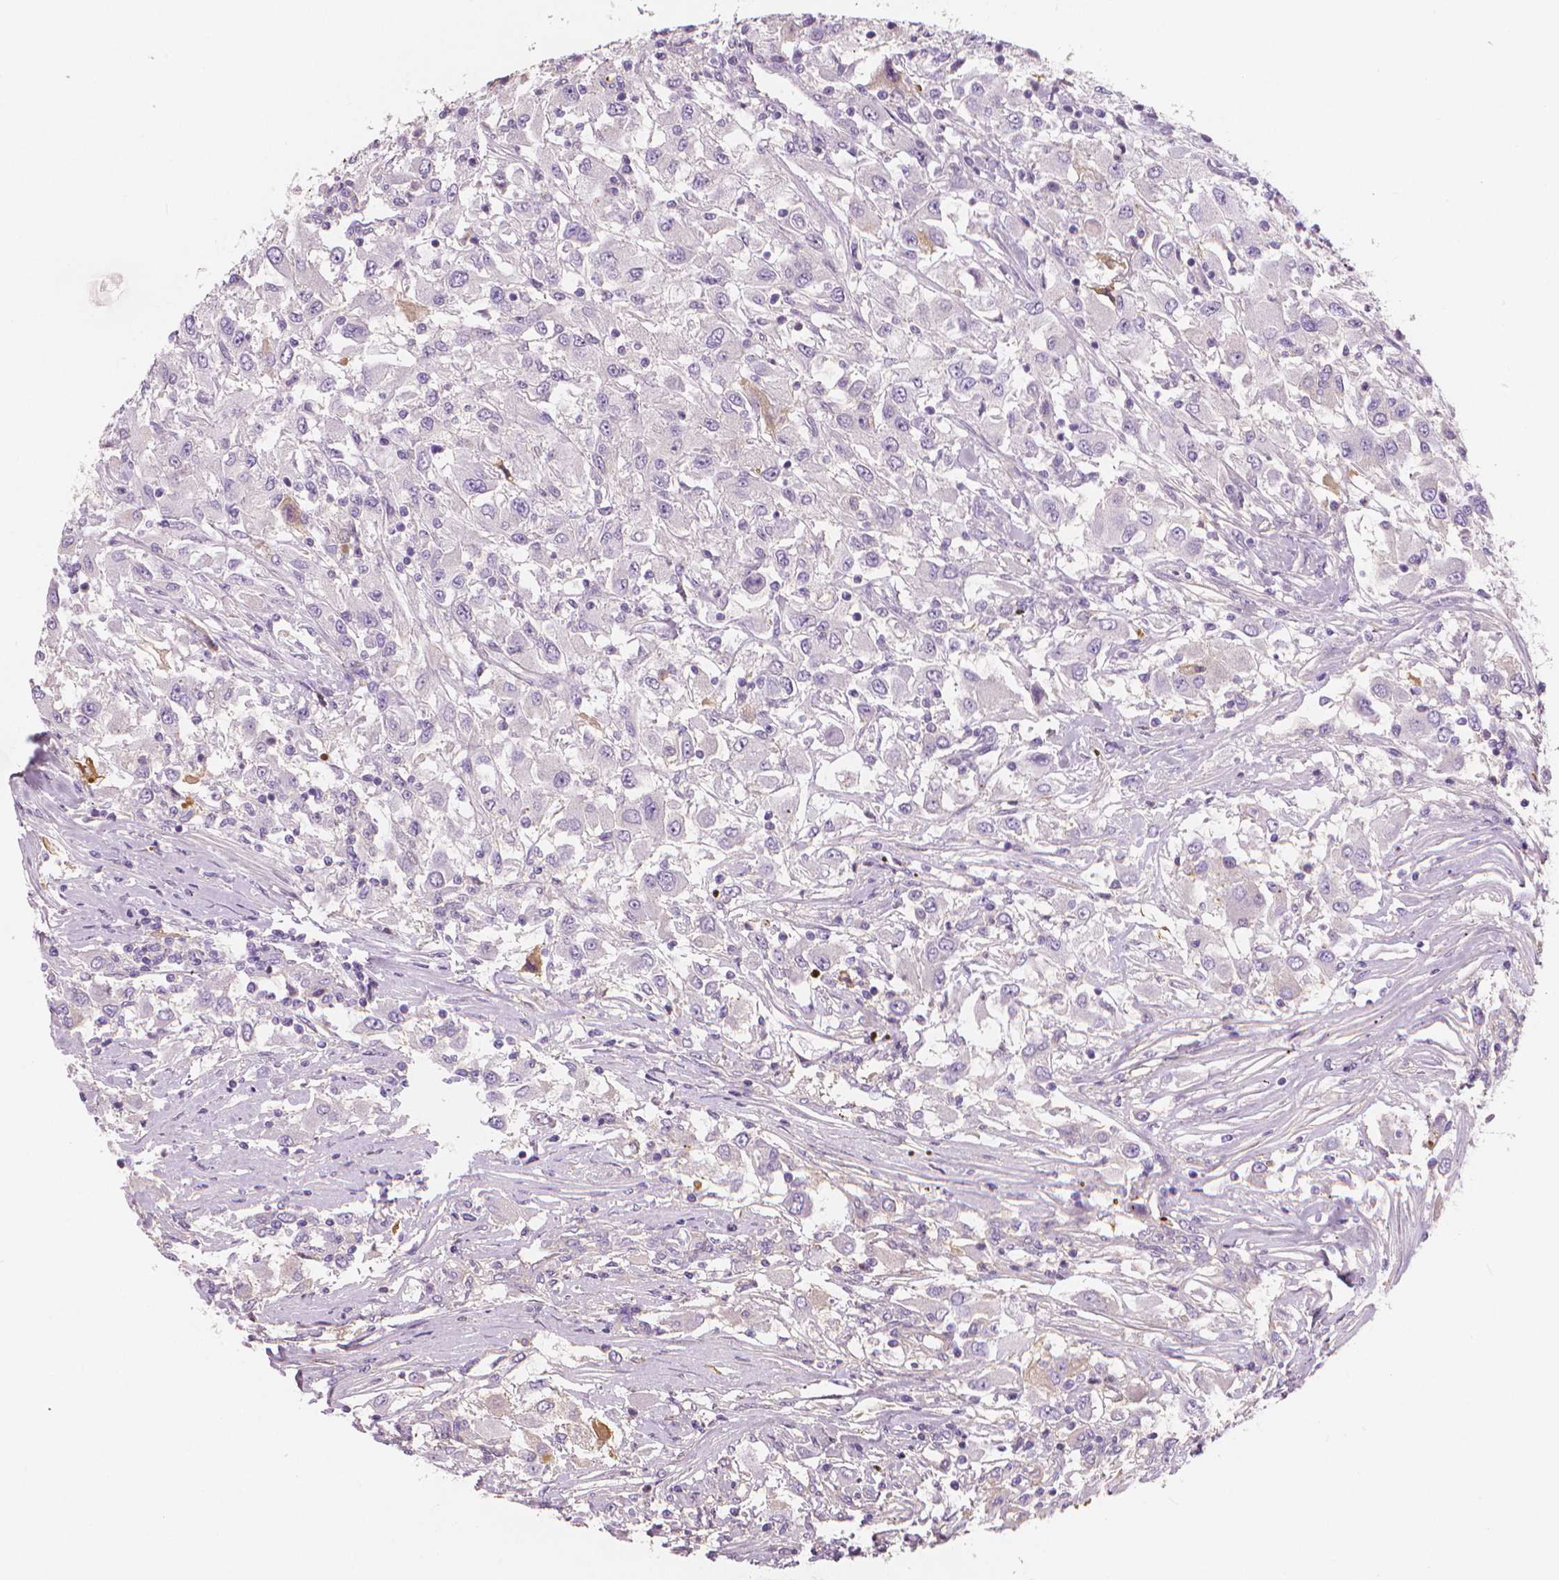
{"staining": {"intensity": "negative", "quantity": "none", "location": "none"}, "tissue": "renal cancer", "cell_type": "Tumor cells", "image_type": "cancer", "snomed": [{"axis": "morphology", "description": "Adenocarcinoma, NOS"}, {"axis": "topography", "description": "Kidney"}], "caption": "This is an IHC micrograph of renal cancer (adenocarcinoma). There is no expression in tumor cells.", "gene": "APOA4", "patient": {"sex": "female", "age": 67}}